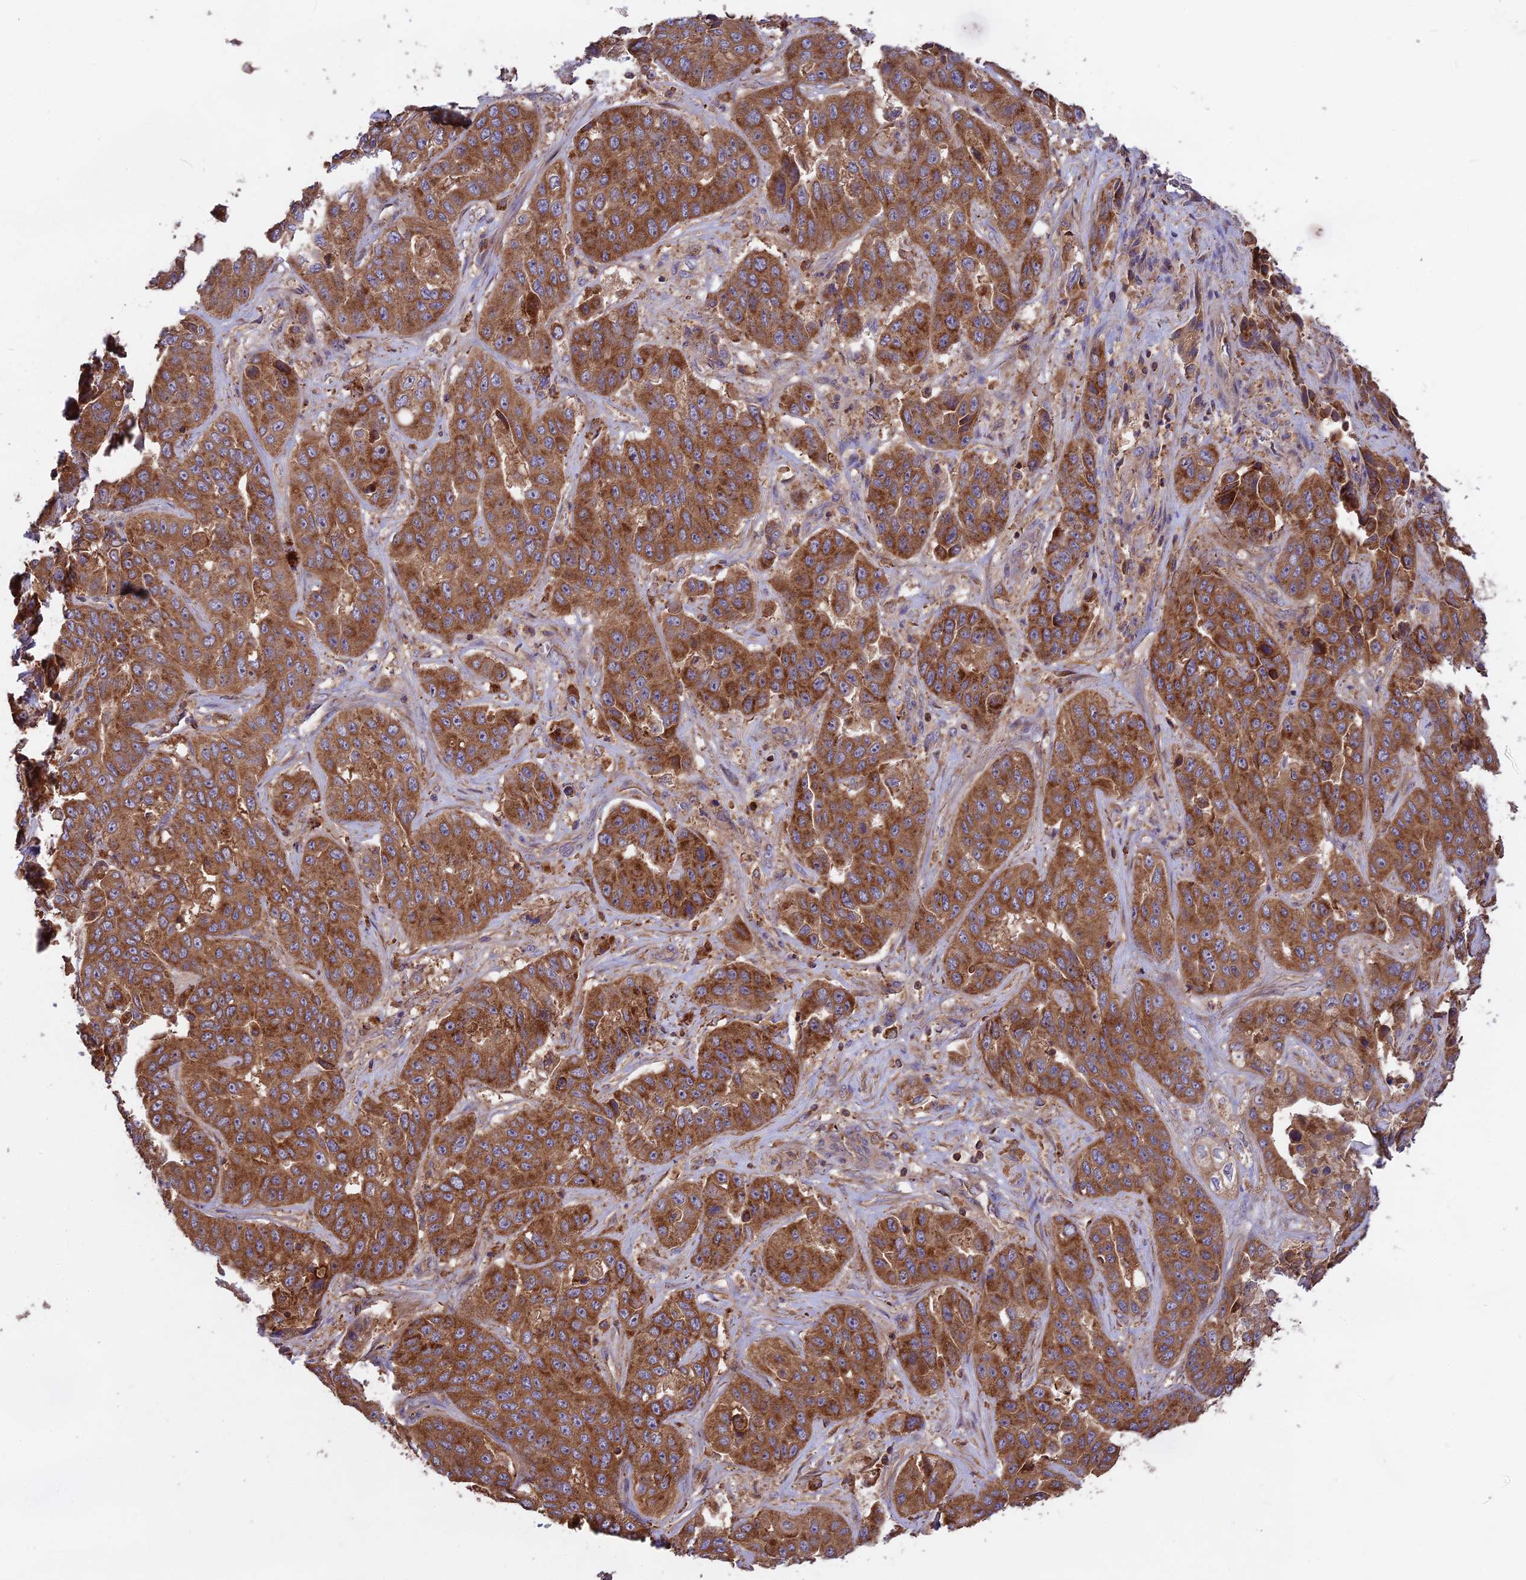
{"staining": {"intensity": "strong", "quantity": ">75%", "location": "cytoplasmic/membranous"}, "tissue": "liver cancer", "cell_type": "Tumor cells", "image_type": "cancer", "snomed": [{"axis": "morphology", "description": "Cholangiocarcinoma"}, {"axis": "topography", "description": "Liver"}], "caption": "IHC photomicrograph of neoplastic tissue: cholangiocarcinoma (liver) stained using immunohistochemistry (IHC) shows high levels of strong protein expression localized specifically in the cytoplasmic/membranous of tumor cells, appearing as a cytoplasmic/membranous brown color.", "gene": "NUDT8", "patient": {"sex": "female", "age": 52}}